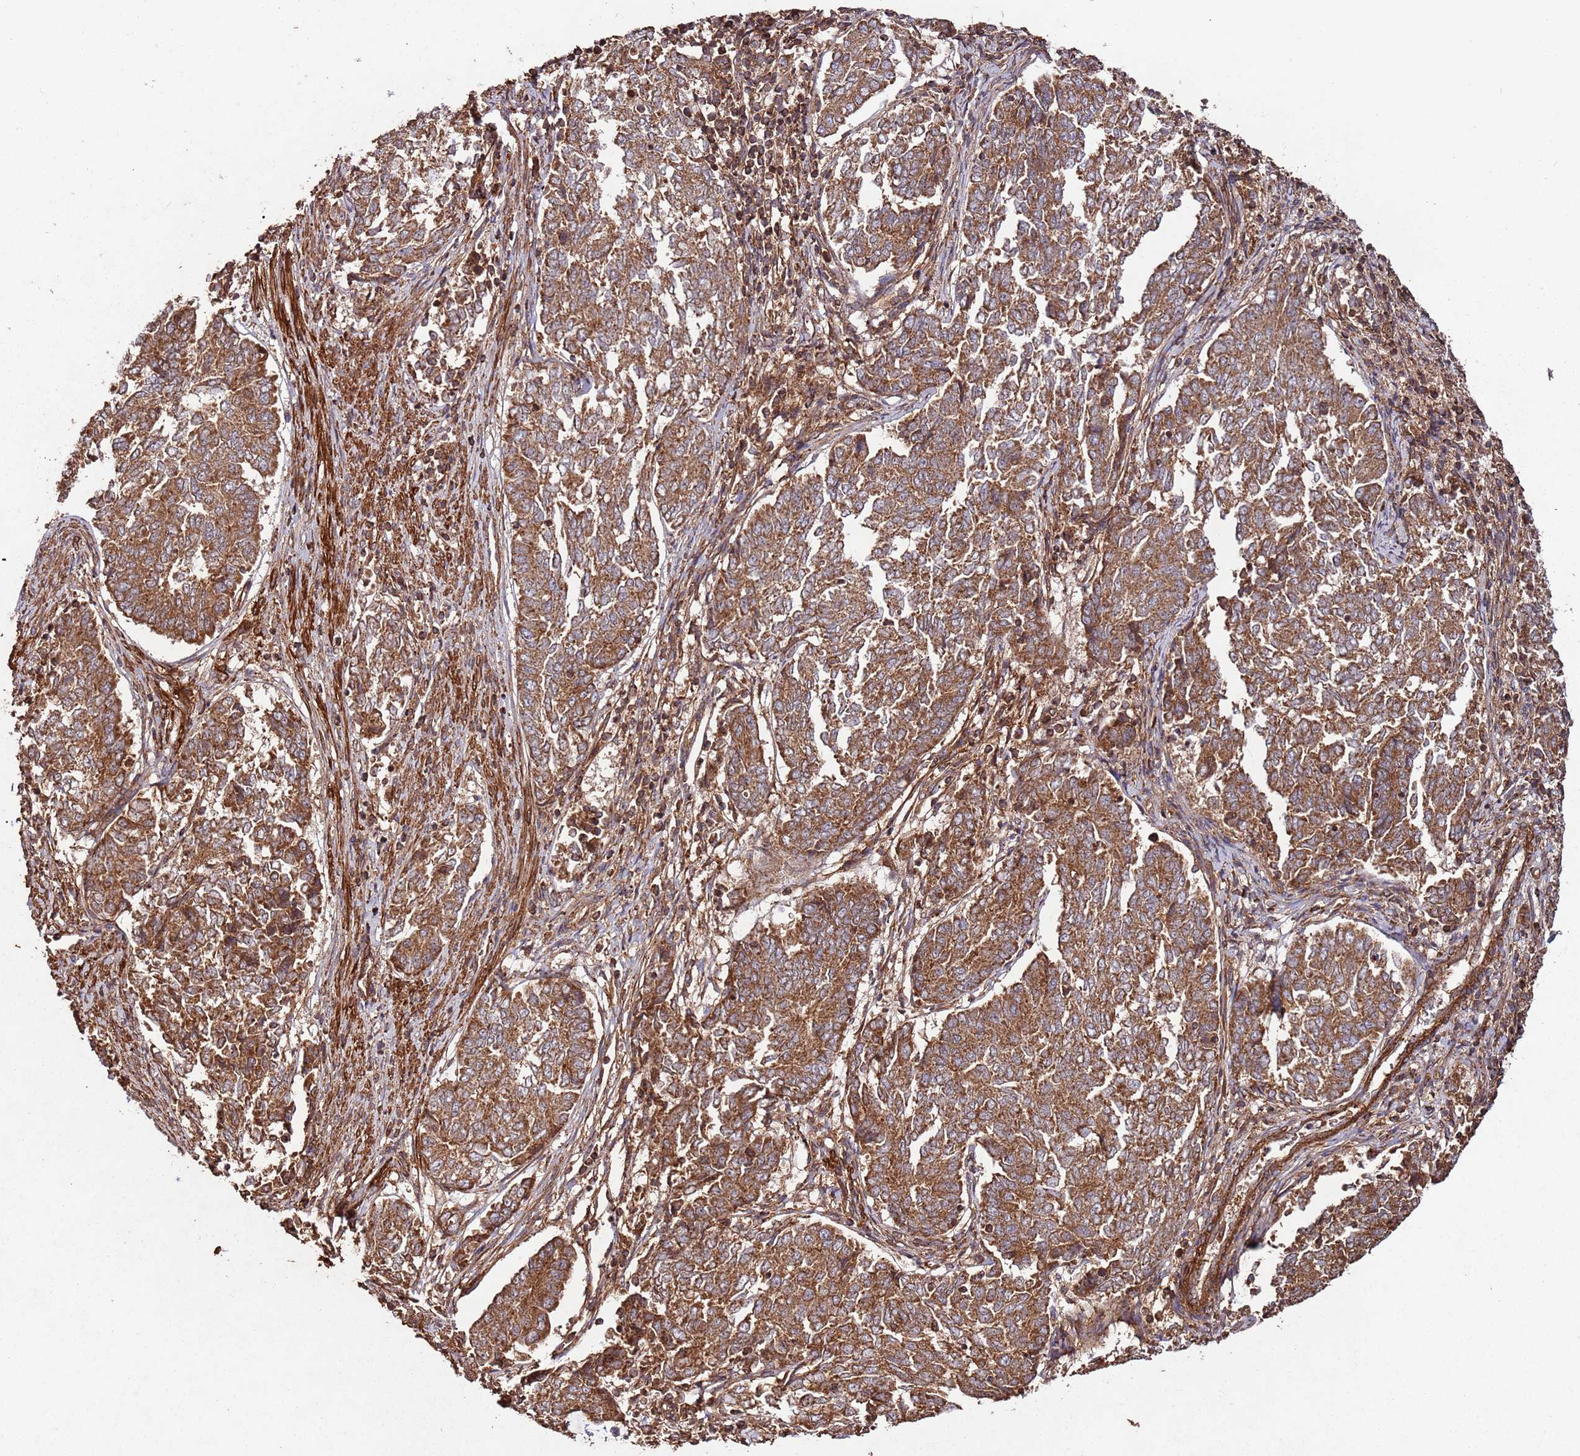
{"staining": {"intensity": "strong", "quantity": ">75%", "location": "cytoplasmic/membranous"}, "tissue": "endometrial cancer", "cell_type": "Tumor cells", "image_type": "cancer", "snomed": [{"axis": "morphology", "description": "Adenocarcinoma, NOS"}, {"axis": "topography", "description": "Endometrium"}], "caption": "Strong cytoplasmic/membranous staining for a protein is present in about >75% of tumor cells of endometrial adenocarcinoma using immunohistochemistry (IHC).", "gene": "FAM186A", "patient": {"sex": "female", "age": 80}}